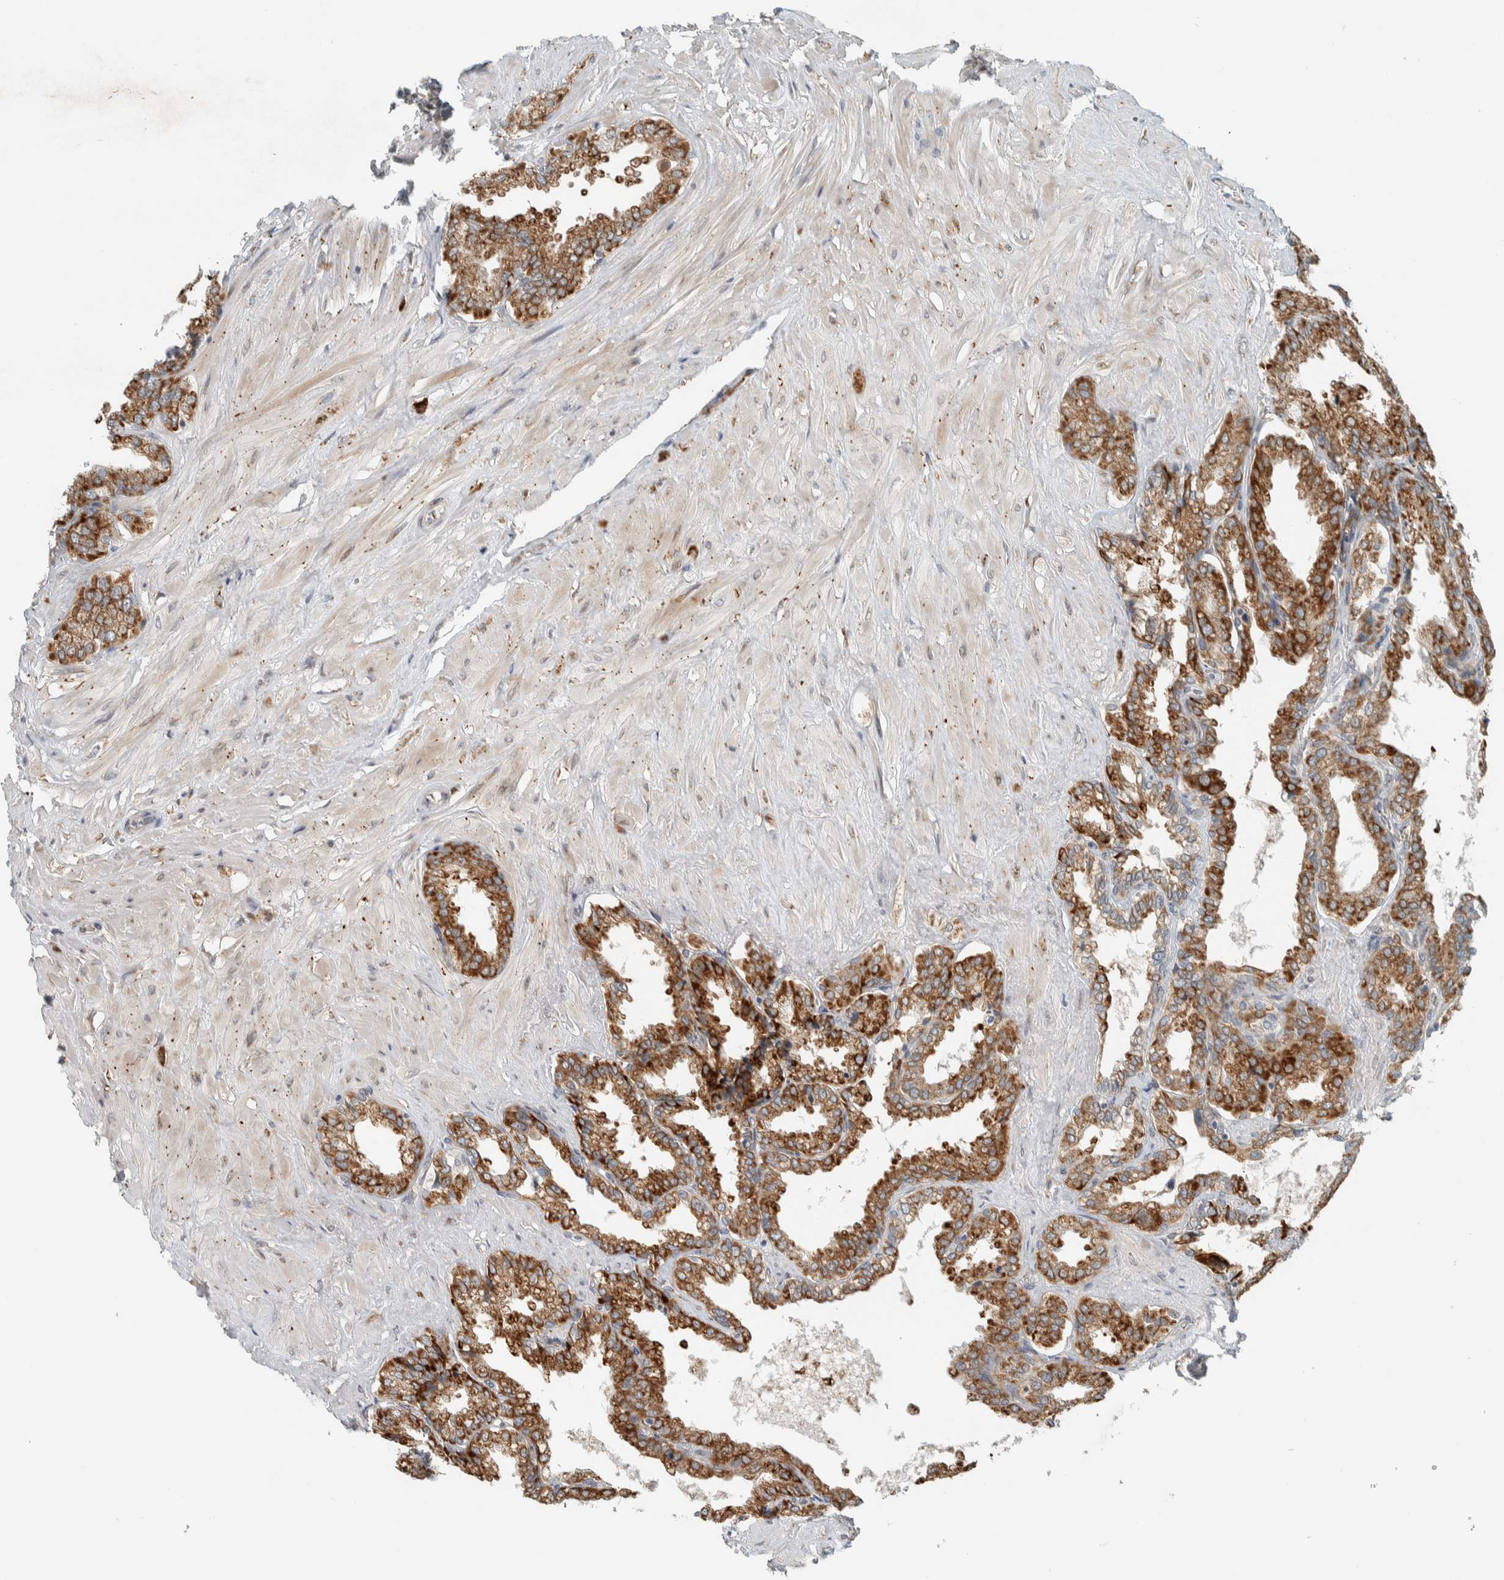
{"staining": {"intensity": "strong", "quantity": ">75%", "location": "cytoplasmic/membranous"}, "tissue": "seminal vesicle", "cell_type": "Glandular cells", "image_type": "normal", "snomed": [{"axis": "morphology", "description": "Normal tissue, NOS"}, {"axis": "topography", "description": "Seminal veicle"}], "caption": "Immunohistochemistry of unremarkable seminal vesicle displays high levels of strong cytoplasmic/membranous staining in approximately >75% of glandular cells.", "gene": "CTBP2", "patient": {"sex": "male", "age": 46}}